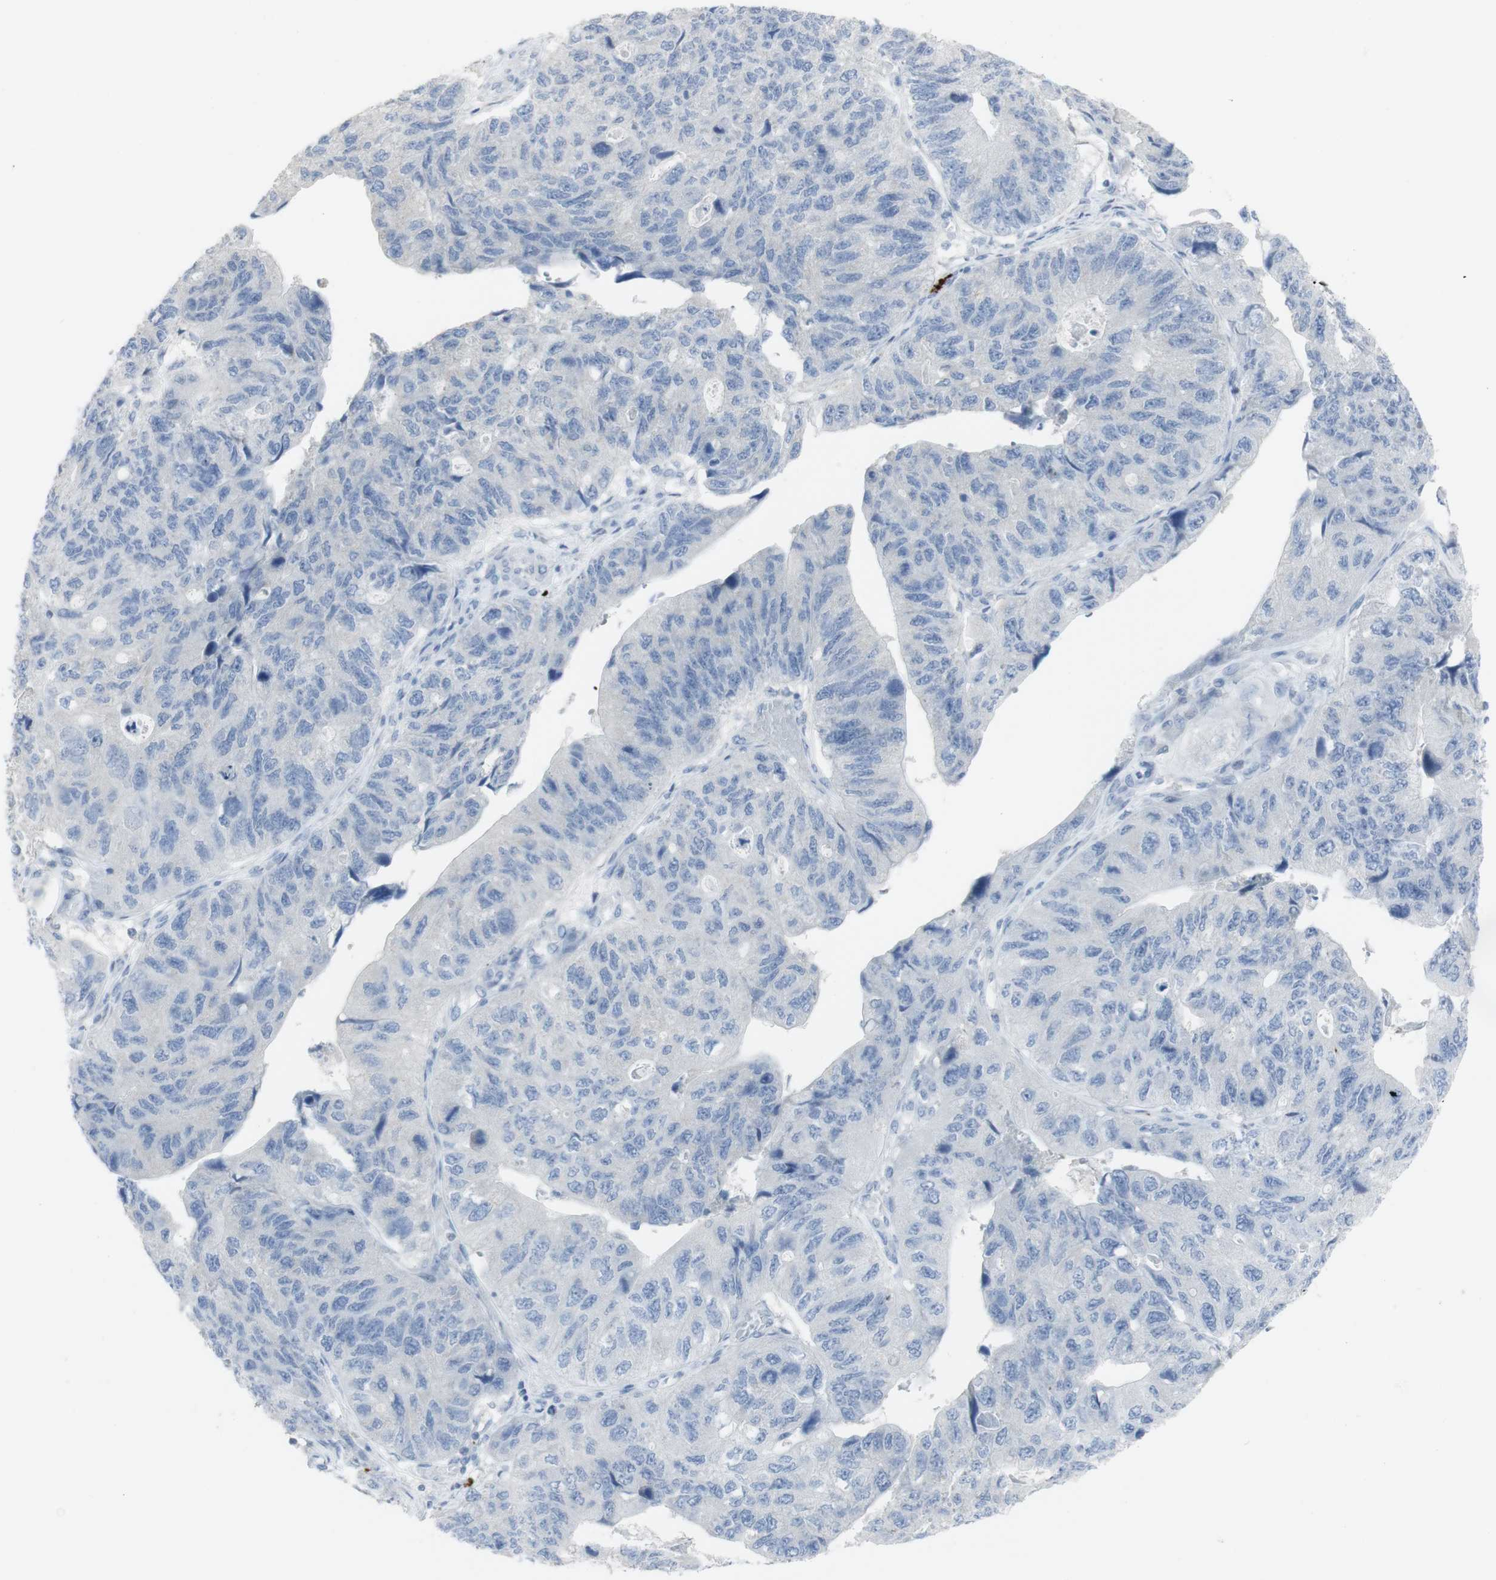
{"staining": {"intensity": "negative", "quantity": "none", "location": "none"}, "tissue": "stomach cancer", "cell_type": "Tumor cells", "image_type": "cancer", "snomed": [{"axis": "morphology", "description": "Adenocarcinoma, NOS"}, {"axis": "topography", "description": "Stomach"}], "caption": "A micrograph of human stomach cancer is negative for staining in tumor cells.", "gene": "CD207", "patient": {"sex": "male", "age": 59}}